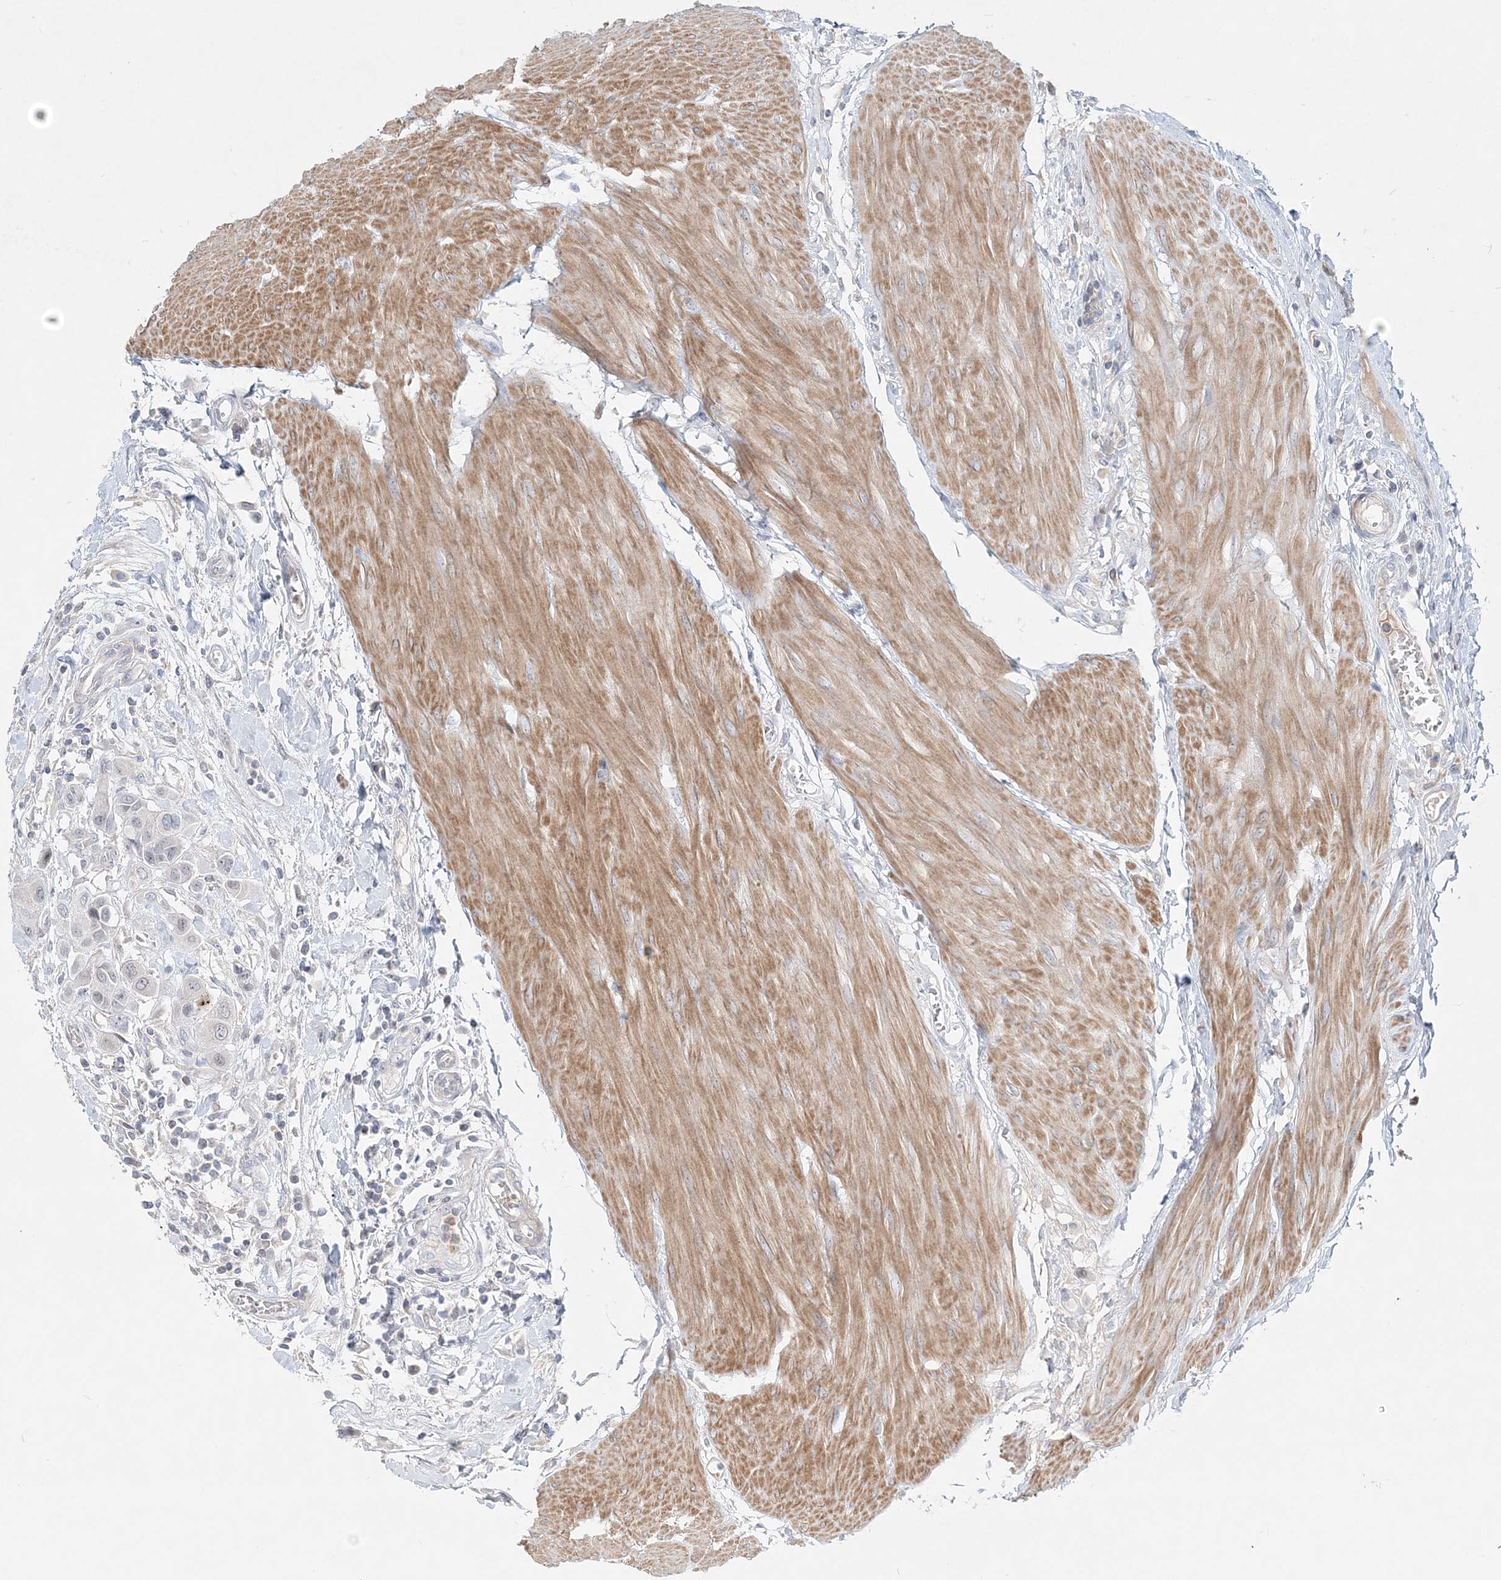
{"staining": {"intensity": "negative", "quantity": "none", "location": "none"}, "tissue": "urothelial cancer", "cell_type": "Tumor cells", "image_type": "cancer", "snomed": [{"axis": "morphology", "description": "Urothelial carcinoma, High grade"}, {"axis": "topography", "description": "Urinary bladder"}], "caption": "The image displays no significant staining in tumor cells of urothelial cancer.", "gene": "DNAH5", "patient": {"sex": "male", "age": 50}}